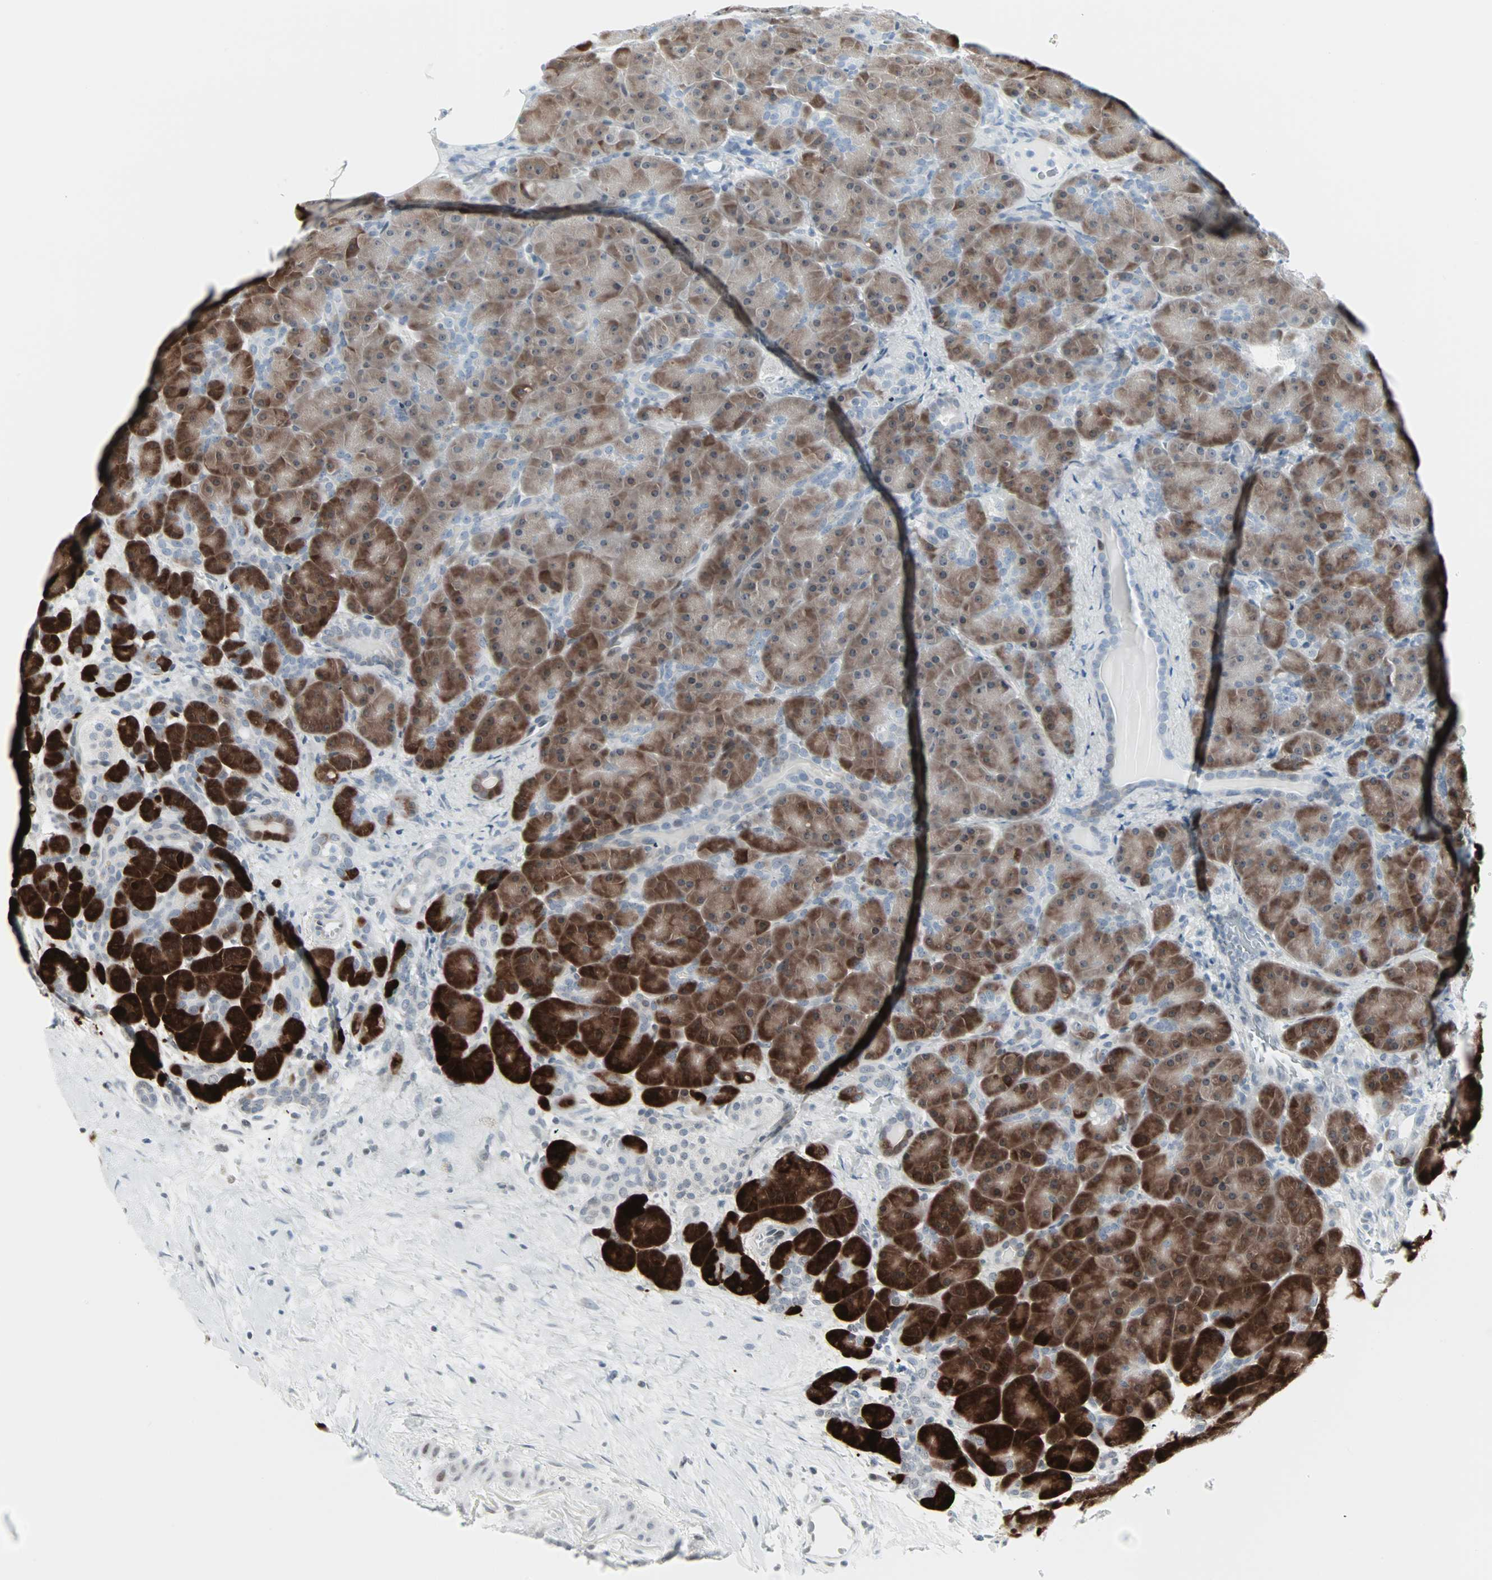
{"staining": {"intensity": "strong", "quantity": ">75%", "location": "cytoplasmic/membranous"}, "tissue": "pancreas", "cell_type": "Exocrine glandular cells", "image_type": "normal", "snomed": [{"axis": "morphology", "description": "Normal tissue, NOS"}, {"axis": "topography", "description": "Pancreas"}], "caption": "High-power microscopy captured an immunohistochemistry micrograph of unremarkable pancreas, revealing strong cytoplasmic/membranous positivity in approximately >75% of exocrine glandular cells. (brown staining indicates protein expression, while blue staining denotes nuclei).", "gene": "CBLC", "patient": {"sex": "male", "age": 66}}